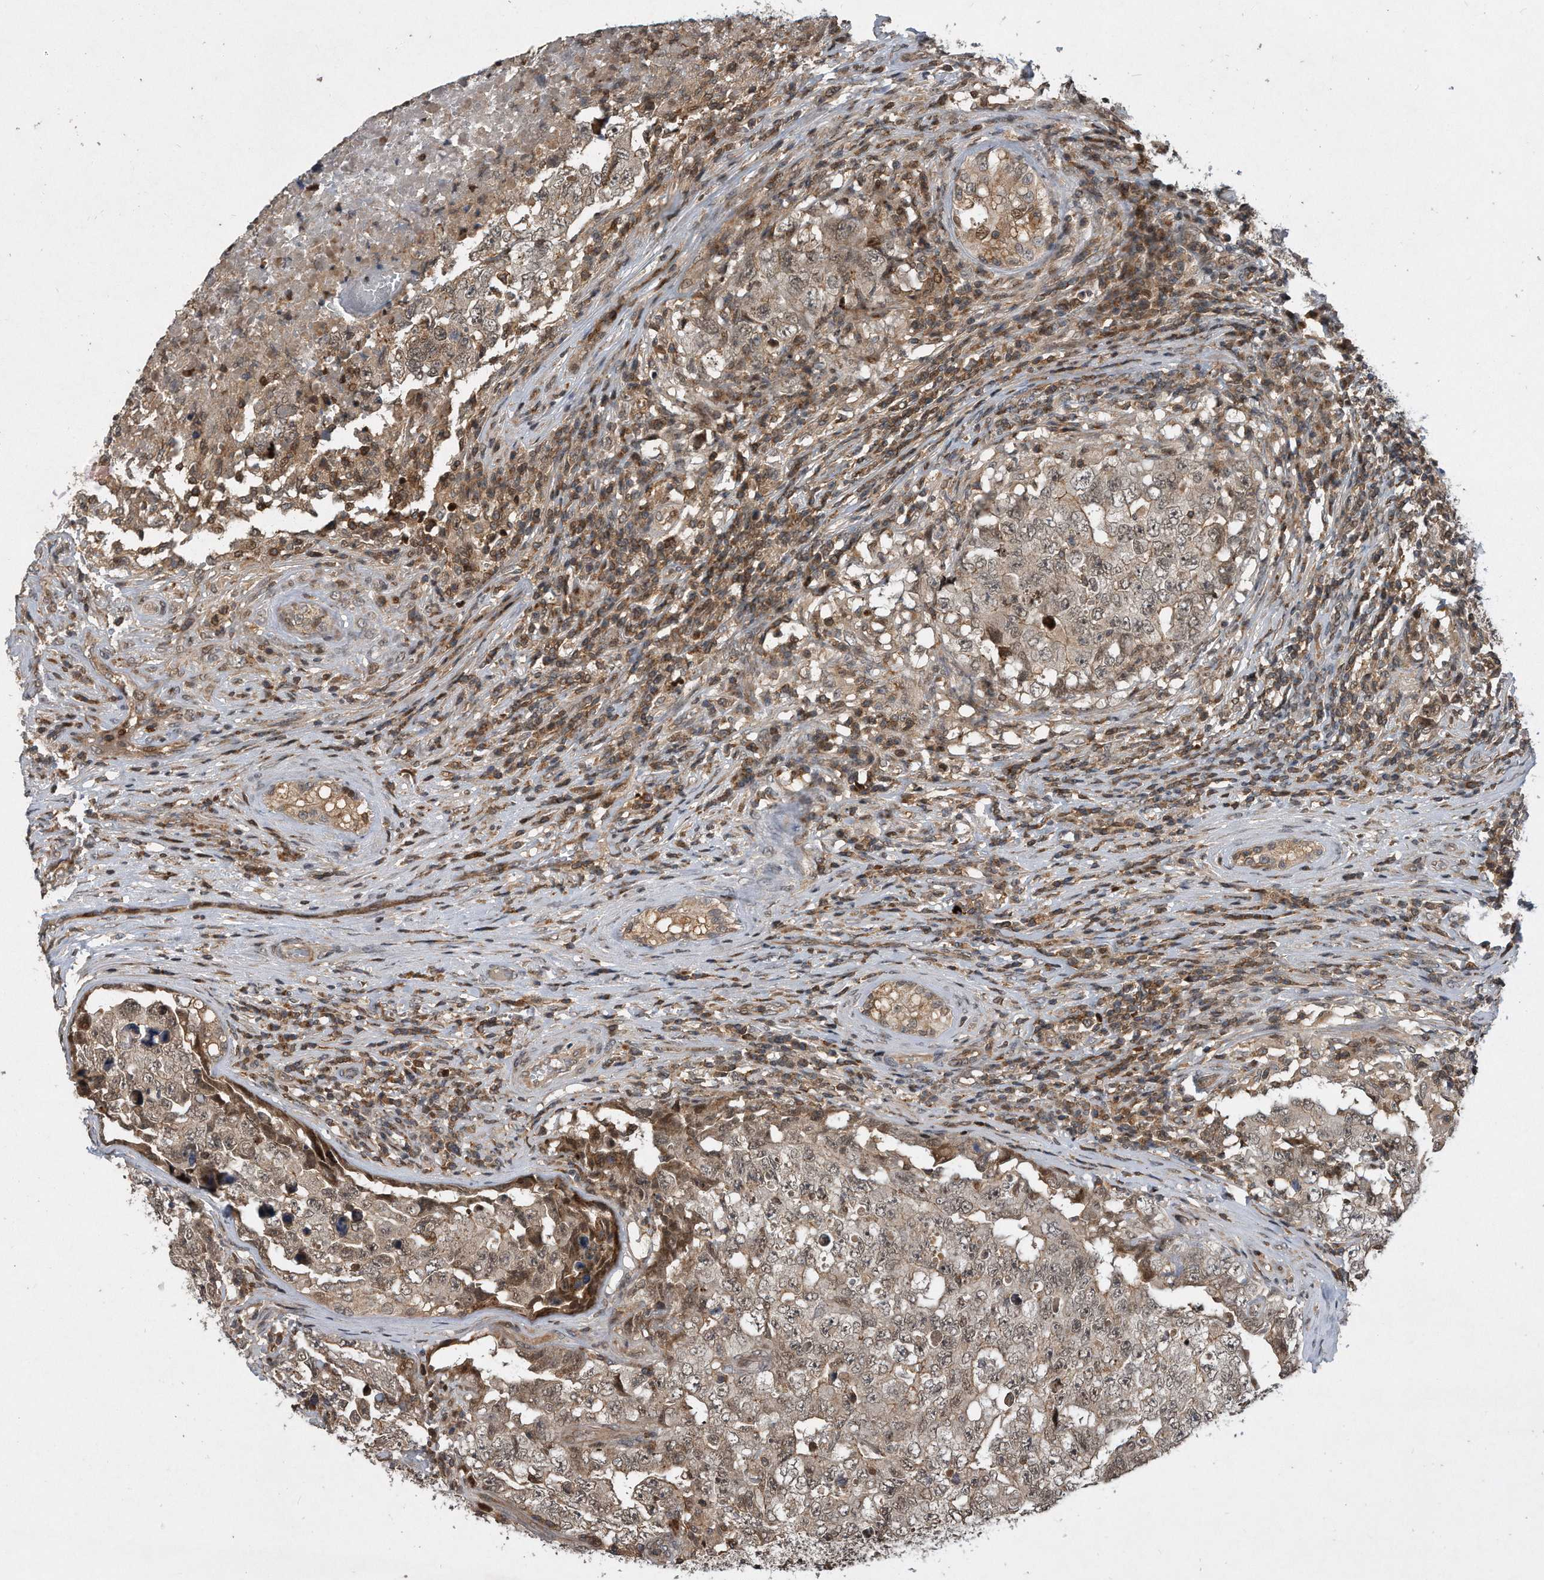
{"staining": {"intensity": "weak", "quantity": "25%-75%", "location": "cytoplasmic/membranous,nuclear"}, "tissue": "testis cancer", "cell_type": "Tumor cells", "image_type": "cancer", "snomed": [{"axis": "morphology", "description": "Carcinoma, Embryonal, NOS"}, {"axis": "topography", "description": "Testis"}], "caption": "This photomicrograph reveals testis cancer stained with immunohistochemistry to label a protein in brown. The cytoplasmic/membranous and nuclear of tumor cells show weak positivity for the protein. Nuclei are counter-stained blue.", "gene": "PGBD2", "patient": {"sex": "male", "age": 26}}